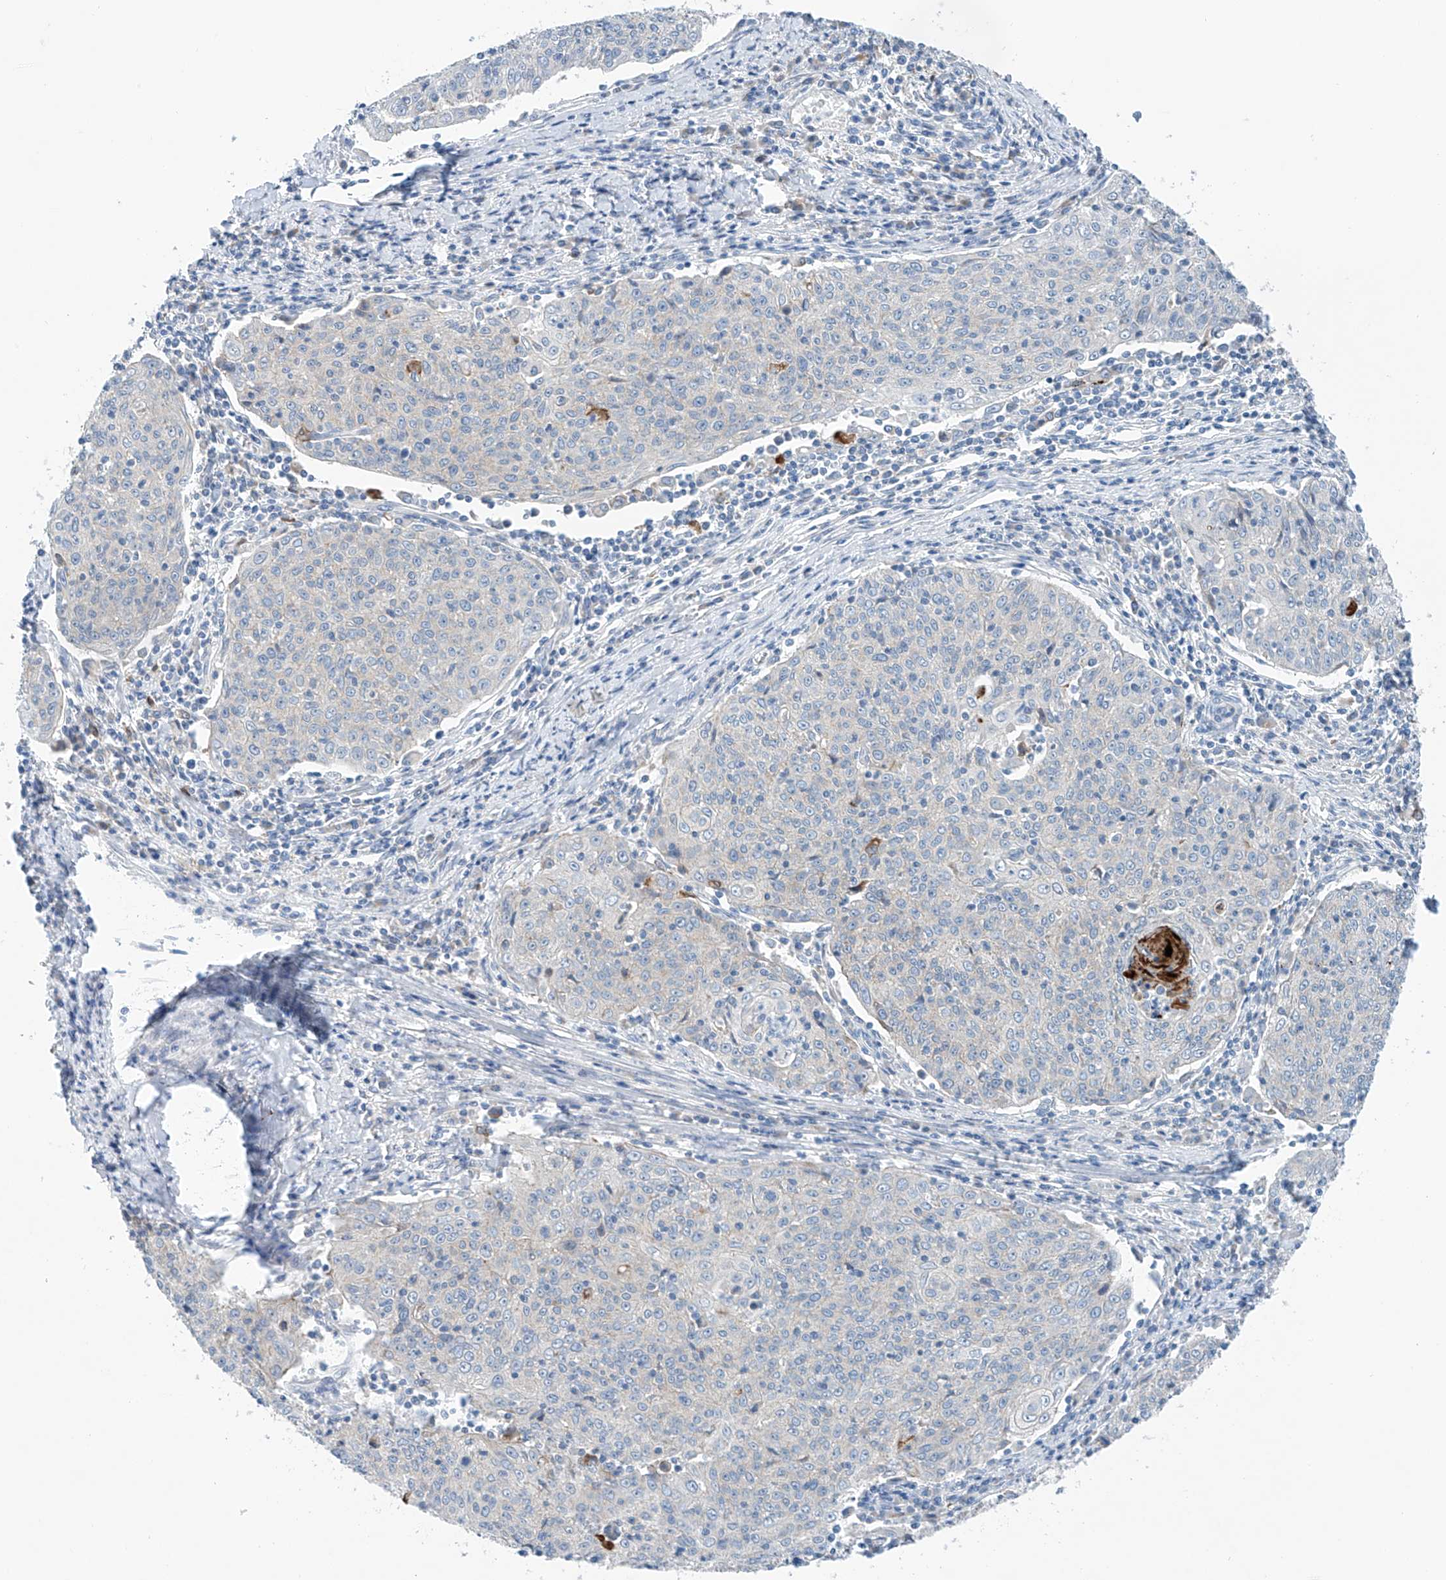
{"staining": {"intensity": "negative", "quantity": "none", "location": "none"}, "tissue": "cervical cancer", "cell_type": "Tumor cells", "image_type": "cancer", "snomed": [{"axis": "morphology", "description": "Squamous cell carcinoma, NOS"}, {"axis": "topography", "description": "Cervix"}], "caption": "A high-resolution histopathology image shows immunohistochemistry (IHC) staining of cervical squamous cell carcinoma, which demonstrates no significant positivity in tumor cells.", "gene": "CEP85L", "patient": {"sex": "female", "age": 48}}